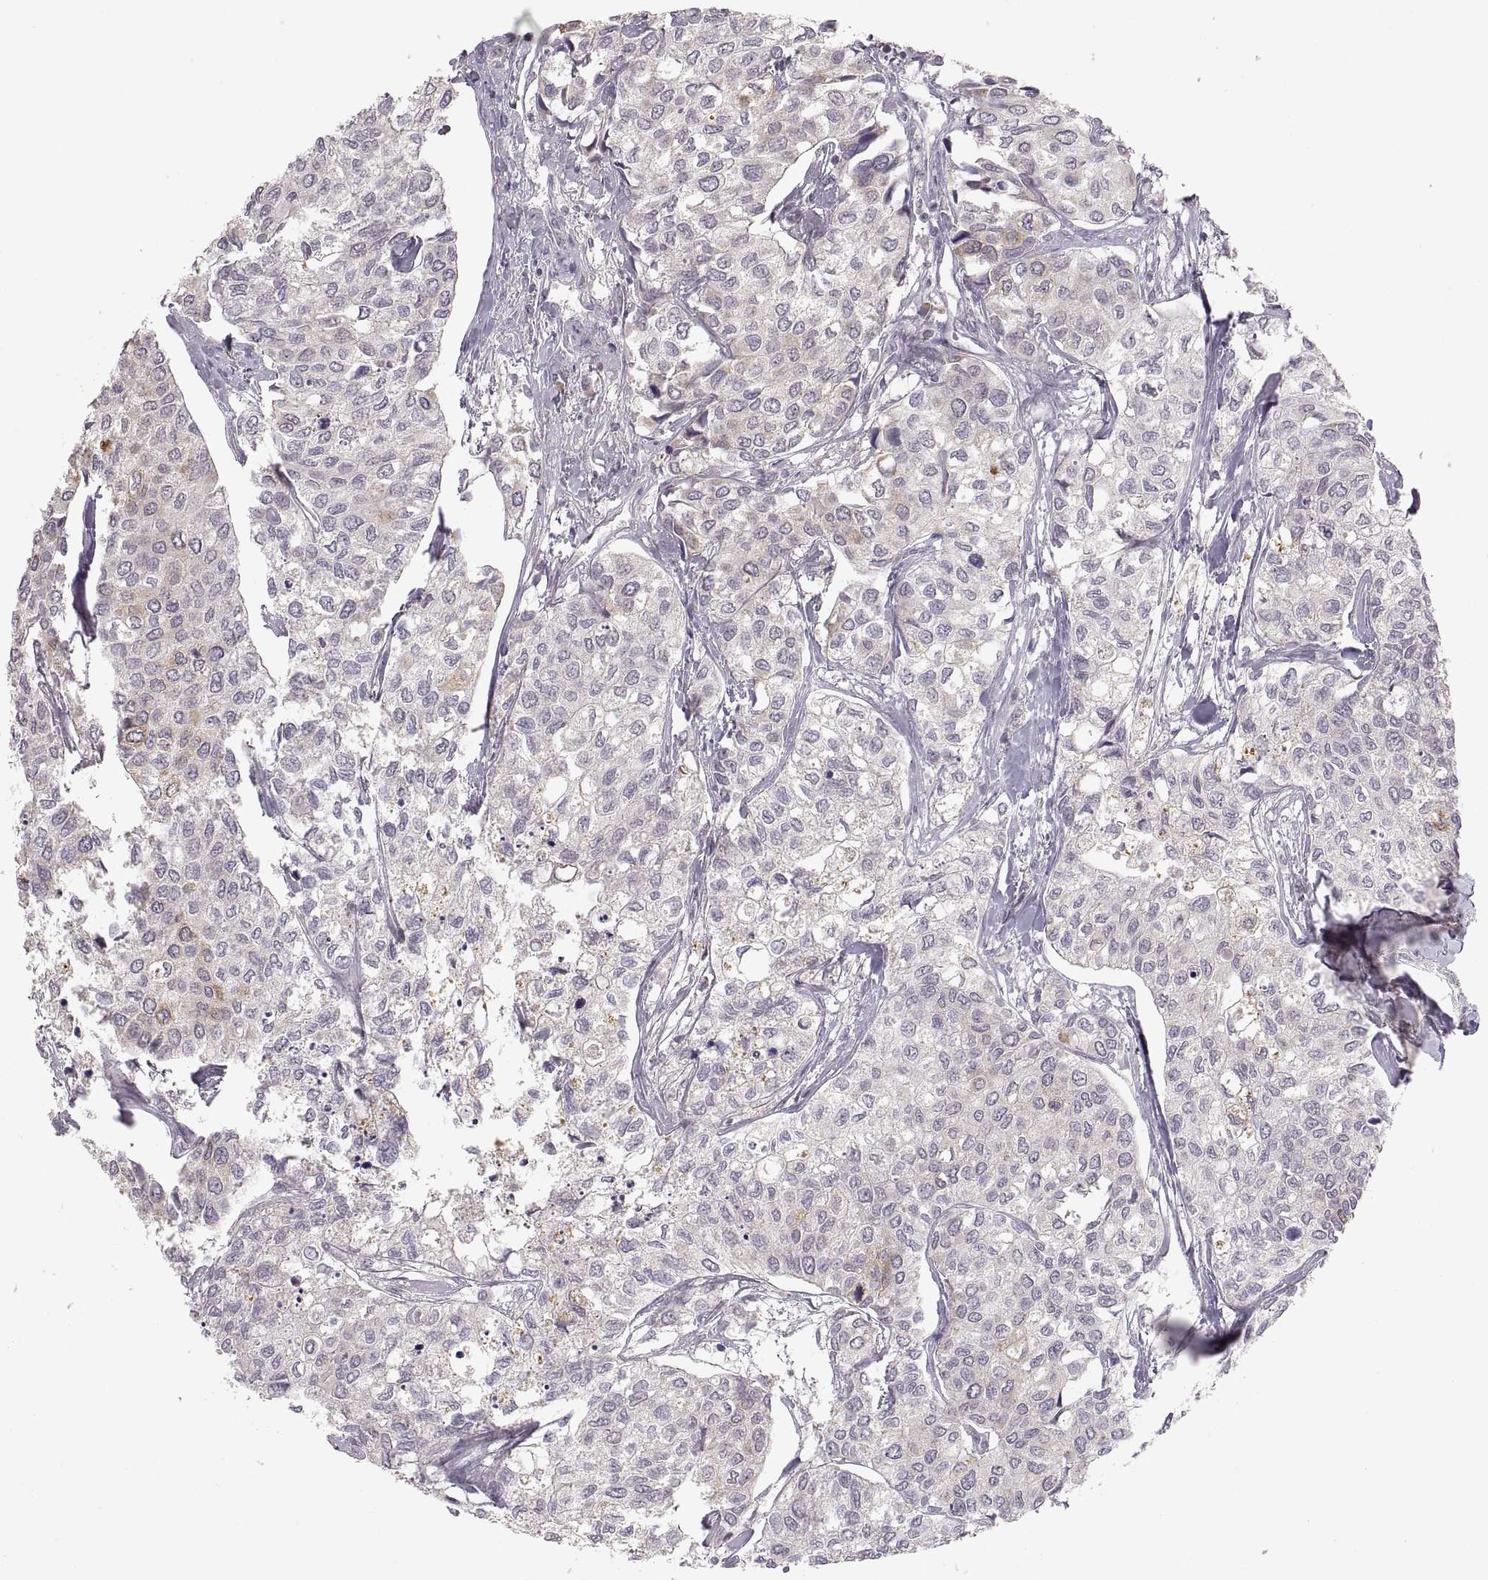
{"staining": {"intensity": "moderate", "quantity": "<25%", "location": "cytoplasmic/membranous"}, "tissue": "urothelial cancer", "cell_type": "Tumor cells", "image_type": "cancer", "snomed": [{"axis": "morphology", "description": "Urothelial carcinoma, High grade"}, {"axis": "topography", "description": "Urinary bladder"}], "caption": "Brown immunohistochemical staining in human urothelial carcinoma (high-grade) exhibits moderate cytoplasmic/membranous staining in approximately <25% of tumor cells.", "gene": "HMGCR", "patient": {"sex": "male", "age": 73}}